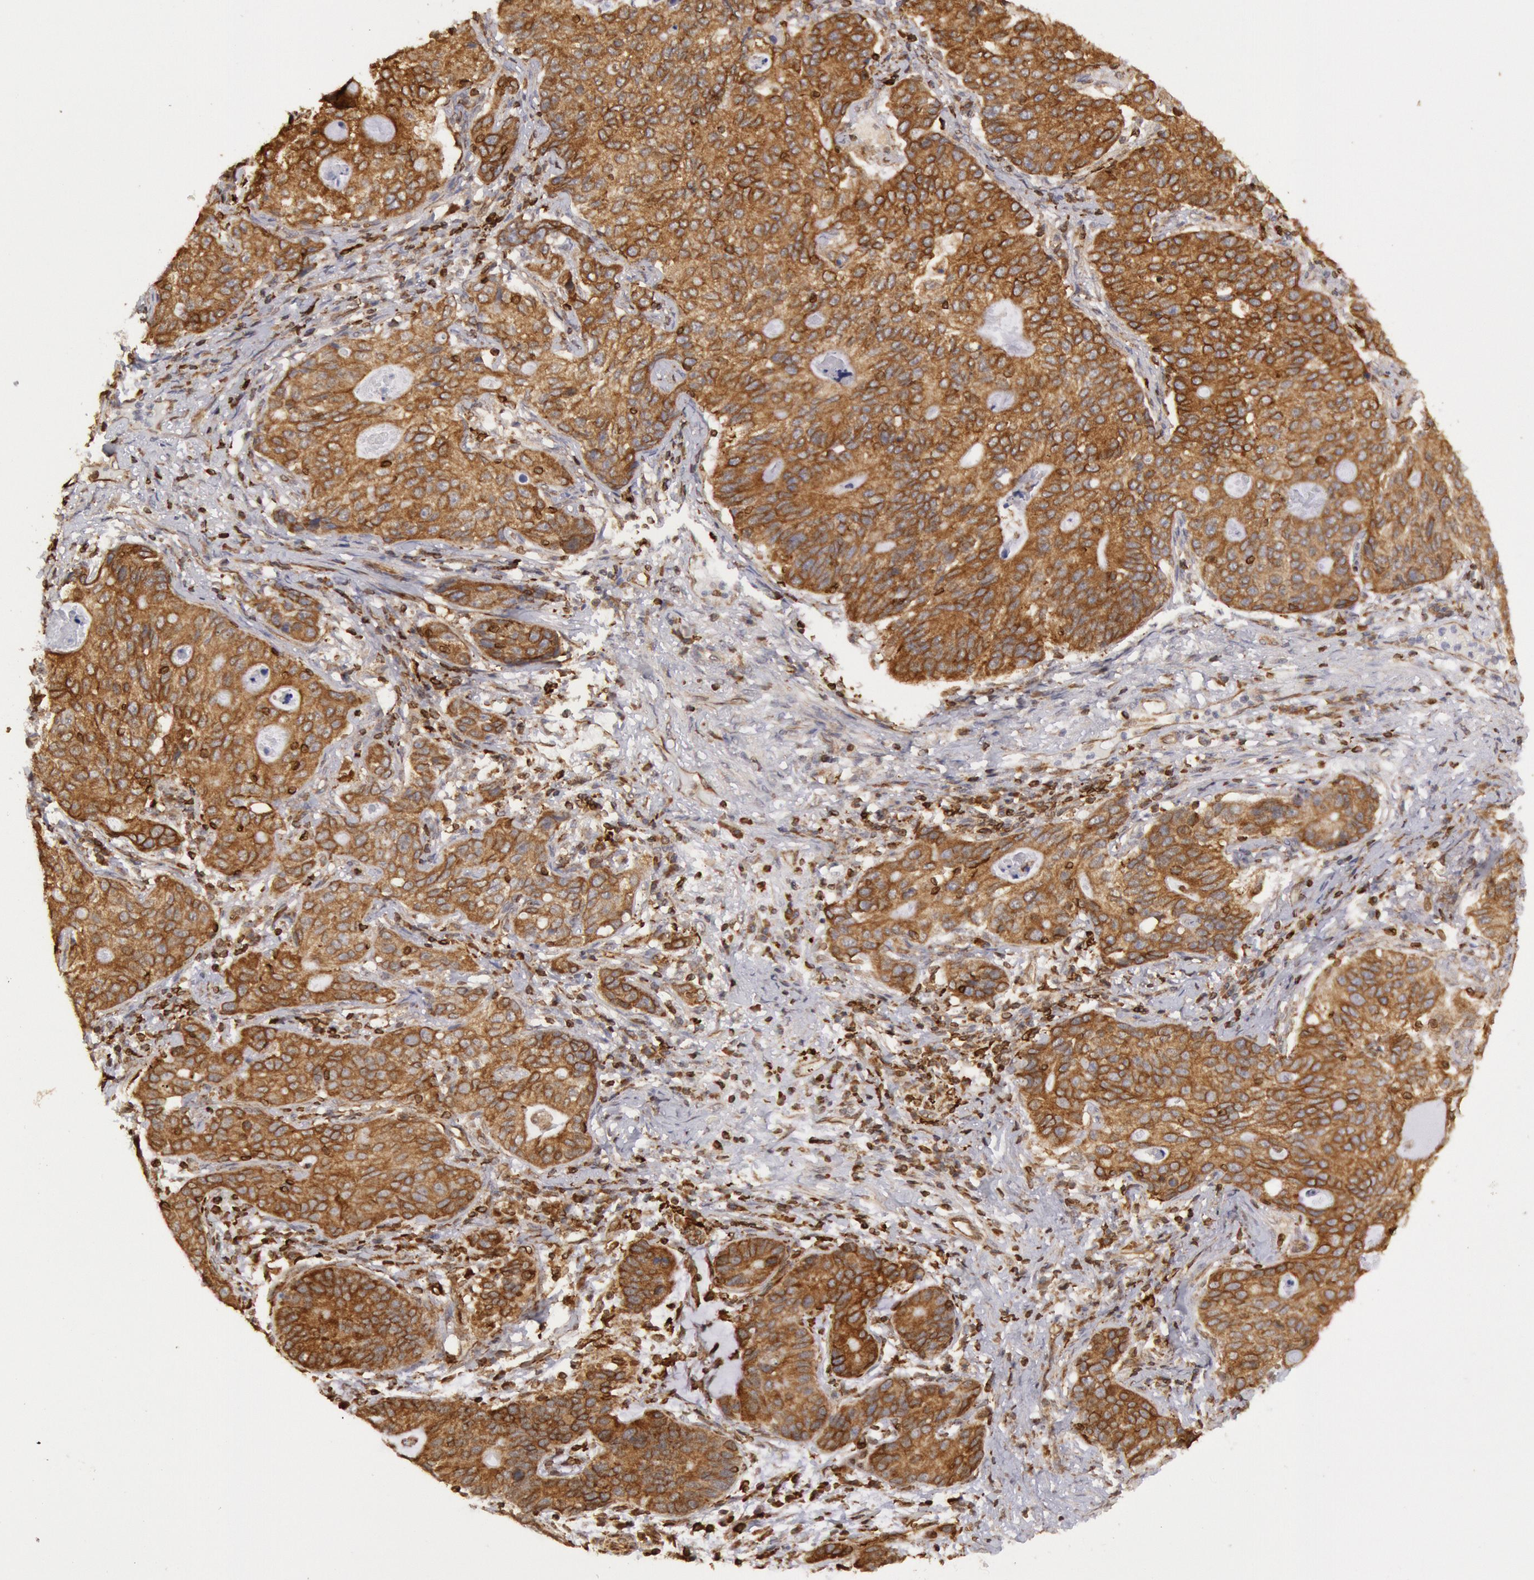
{"staining": {"intensity": "moderate", "quantity": ">75%", "location": "cytoplasmic/membranous"}, "tissue": "stomach cancer", "cell_type": "Tumor cells", "image_type": "cancer", "snomed": [{"axis": "morphology", "description": "Adenocarcinoma, NOS"}, {"axis": "topography", "description": "Esophagus"}, {"axis": "topography", "description": "Stomach"}], "caption": "Protein expression analysis of stomach cancer demonstrates moderate cytoplasmic/membranous expression in about >75% of tumor cells.", "gene": "TAP2", "patient": {"sex": "male", "age": 74}}